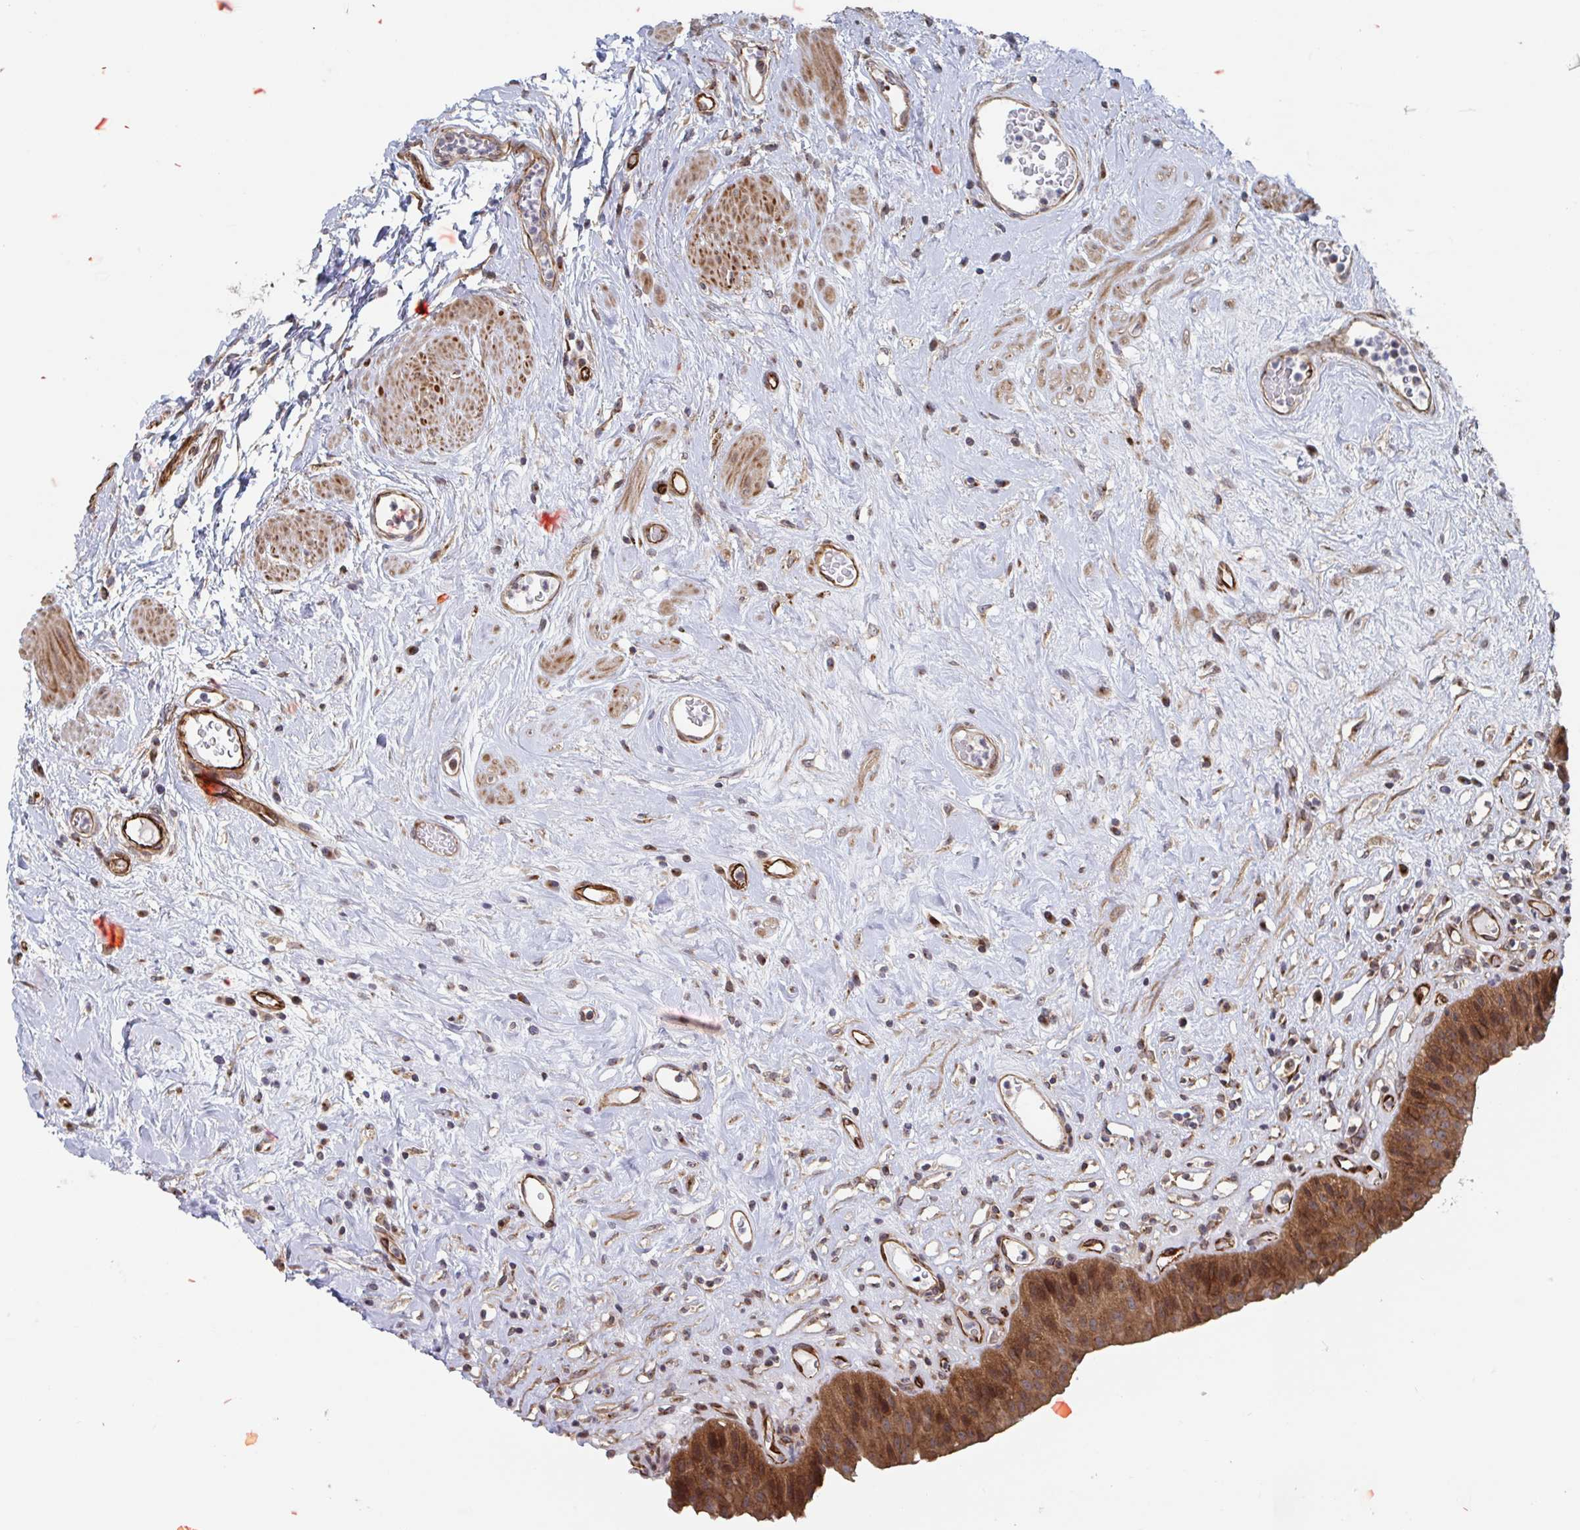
{"staining": {"intensity": "moderate", "quantity": ">75%", "location": "cytoplasmic/membranous,nuclear"}, "tissue": "urinary bladder", "cell_type": "Urothelial cells", "image_type": "normal", "snomed": [{"axis": "morphology", "description": "Normal tissue, NOS"}, {"axis": "topography", "description": "Urinary bladder"}], "caption": "This micrograph demonstrates immunohistochemistry staining of benign human urinary bladder, with medium moderate cytoplasmic/membranous,nuclear expression in approximately >75% of urothelial cells.", "gene": "DVL3", "patient": {"sex": "female", "age": 56}}